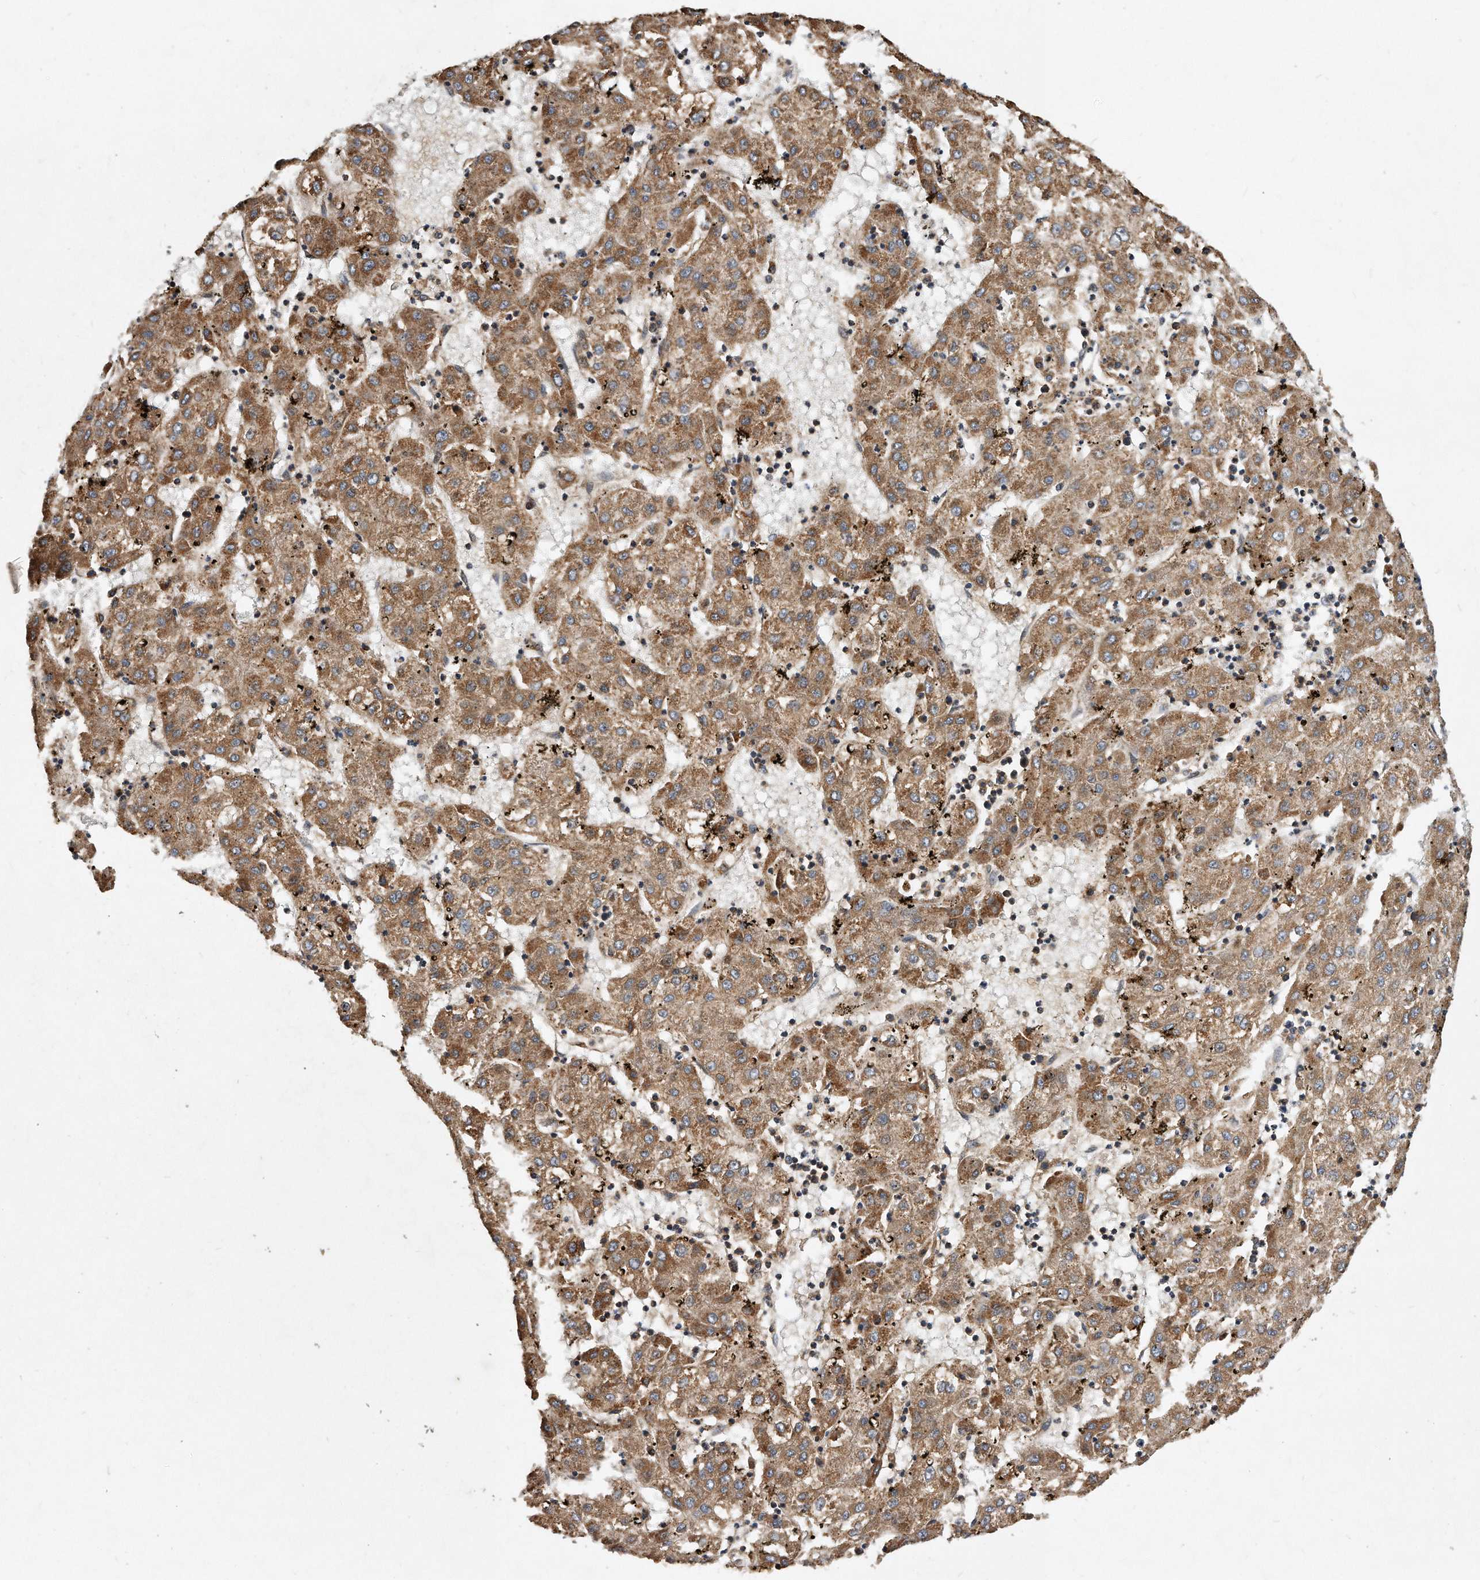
{"staining": {"intensity": "moderate", "quantity": ">75%", "location": "cytoplasmic/membranous"}, "tissue": "liver cancer", "cell_type": "Tumor cells", "image_type": "cancer", "snomed": [{"axis": "morphology", "description": "Carcinoma, Hepatocellular, NOS"}, {"axis": "topography", "description": "Liver"}], "caption": "The histopathology image shows immunohistochemical staining of hepatocellular carcinoma (liver). There is moderate cytoplasmic/membranous staining is present in about >75% of tumor cells.", "gene": "PPP5C", "patient": {"sex": "male", "age": 72}}